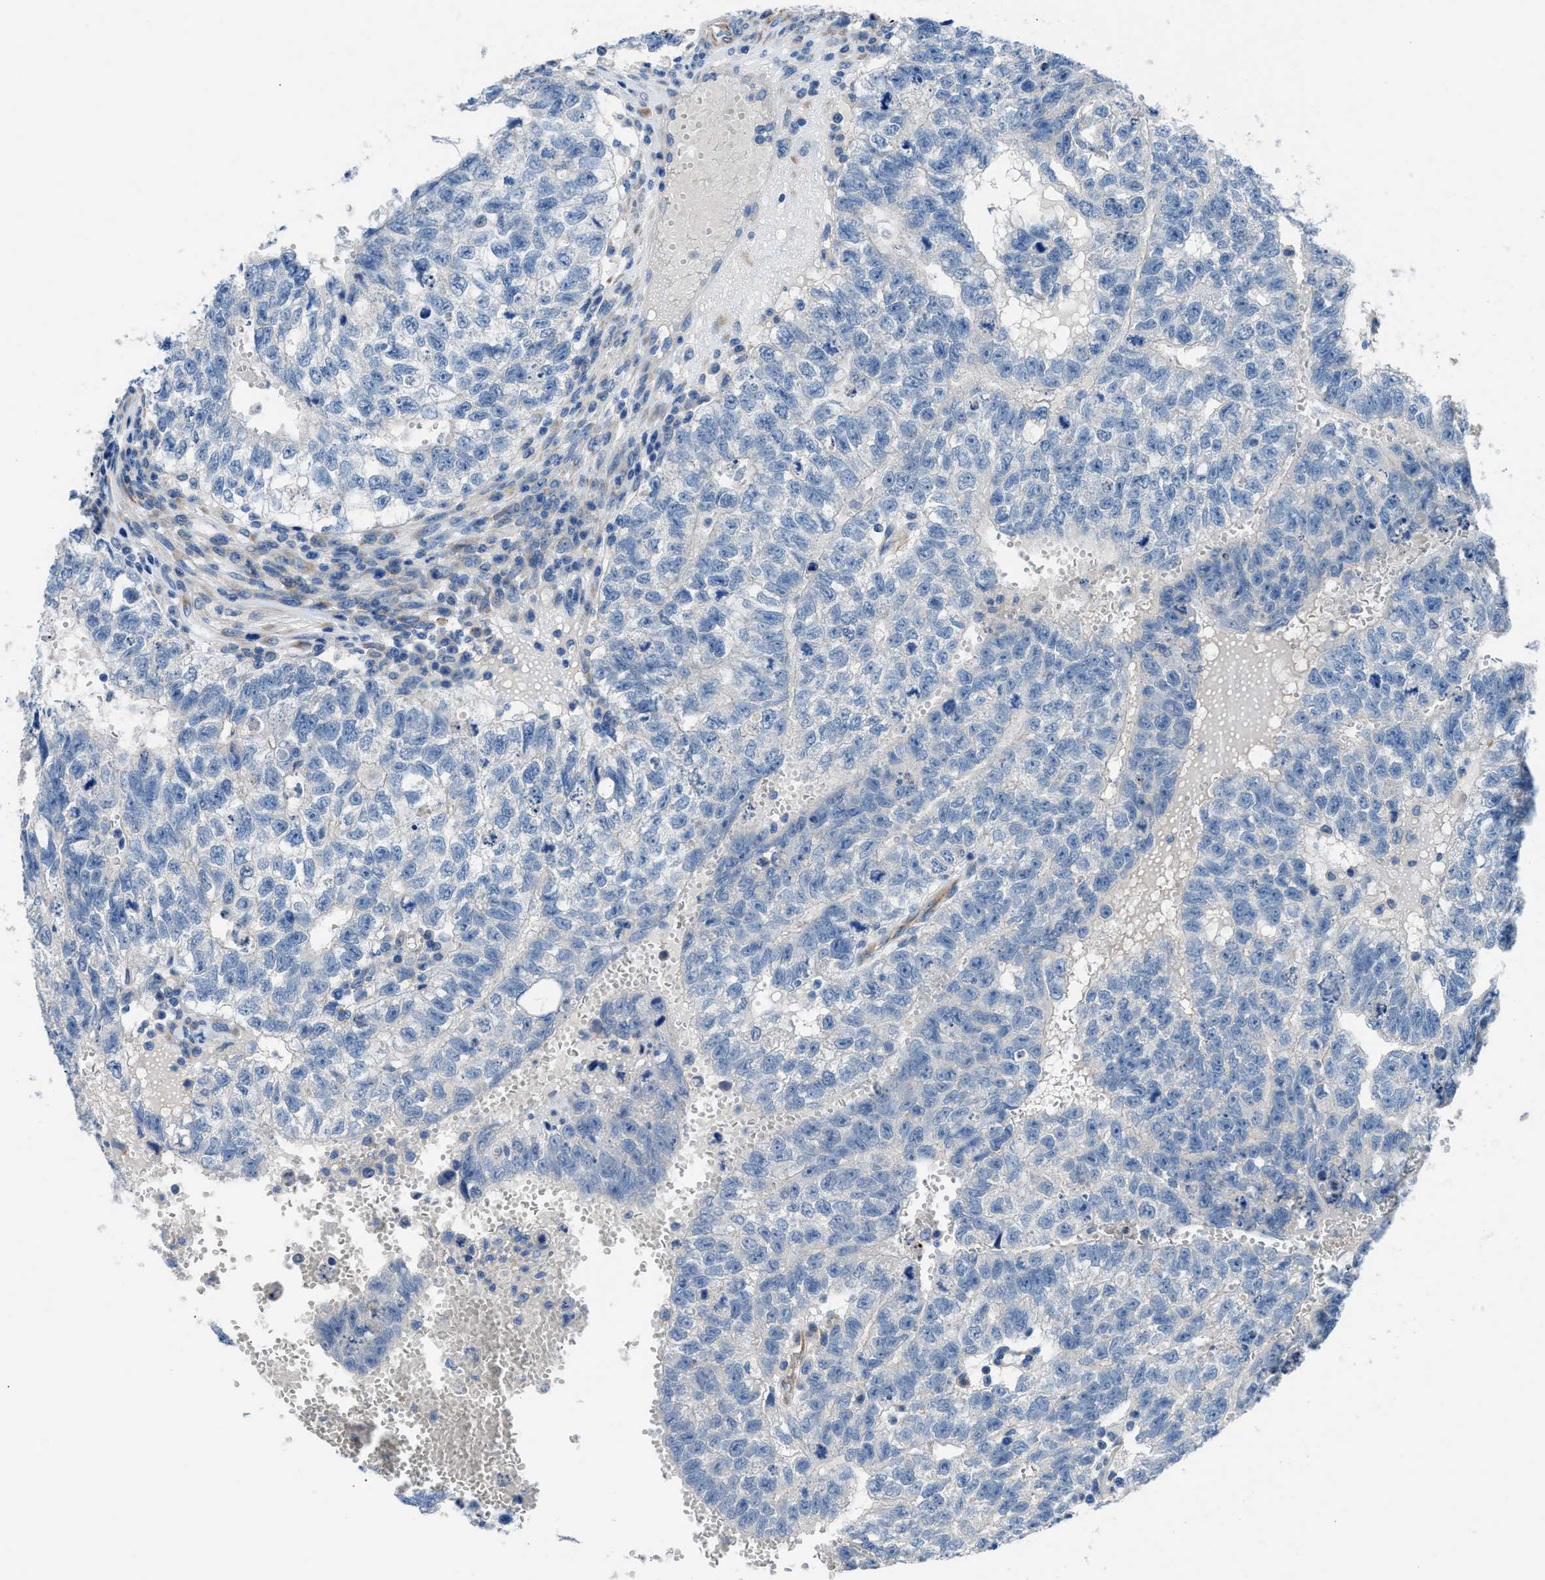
{"staining": {"intensity": "negative", "quantity": "none", "location": "none"}, "tissue": "testis cancer", "cell_type": "Tumor cells", "image_type": "cancer", "snomed": [{"axis": "morphology", "description": "Seminoma, NOS"}, {"axis": "morphology", "description": "Carcinoma, Embryonal, NOS"}, {"axis": "topography", "description": "Testis"}], "caption": "Immunohistochemistry photomicrograph of human testis seminoma stained for a protein (brown), which displays no staining in tumor cells.", "gene": "ITPR1", "patient": {"sex": "male", "age": 38}}